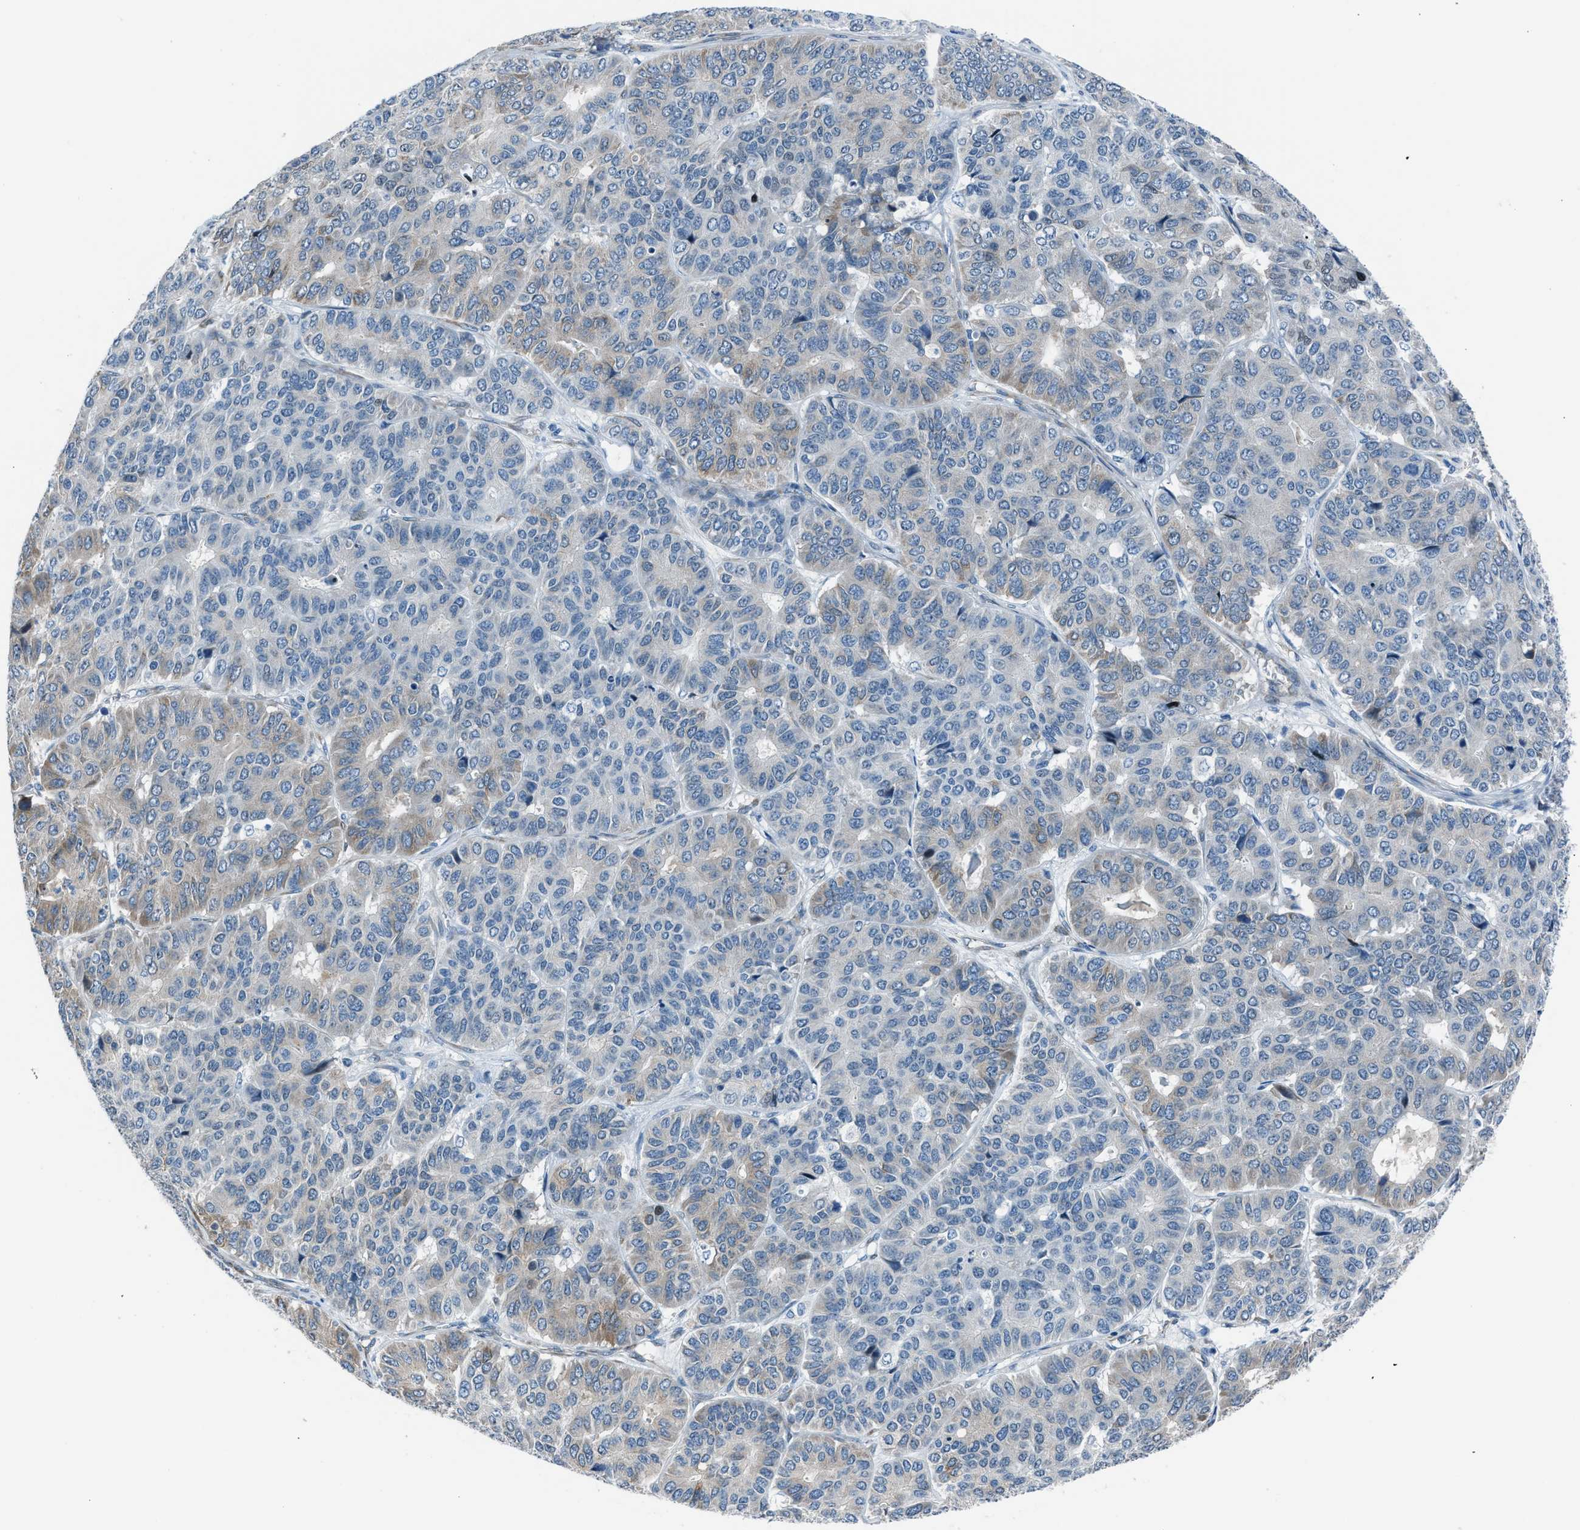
{"staining": {"intensity": "weak", "quantity": "<25%", "location": "cytoplasmic/membranous"}, "tissue": "pancreatic cancer", "cell_type": "Tumor cells", "image_type": "cancer", "snomed": [{"axis": "morphology", "description": "Adenocarcinoma, NOS"}, {"axis": "topography", "description": "Pancreas"}], "caption": "Pancreatic cancer stained for a protein using IHC displays no staining tumor cells.", "gene": "RNF41", "patient": {"sex": "male", "age": 50}}